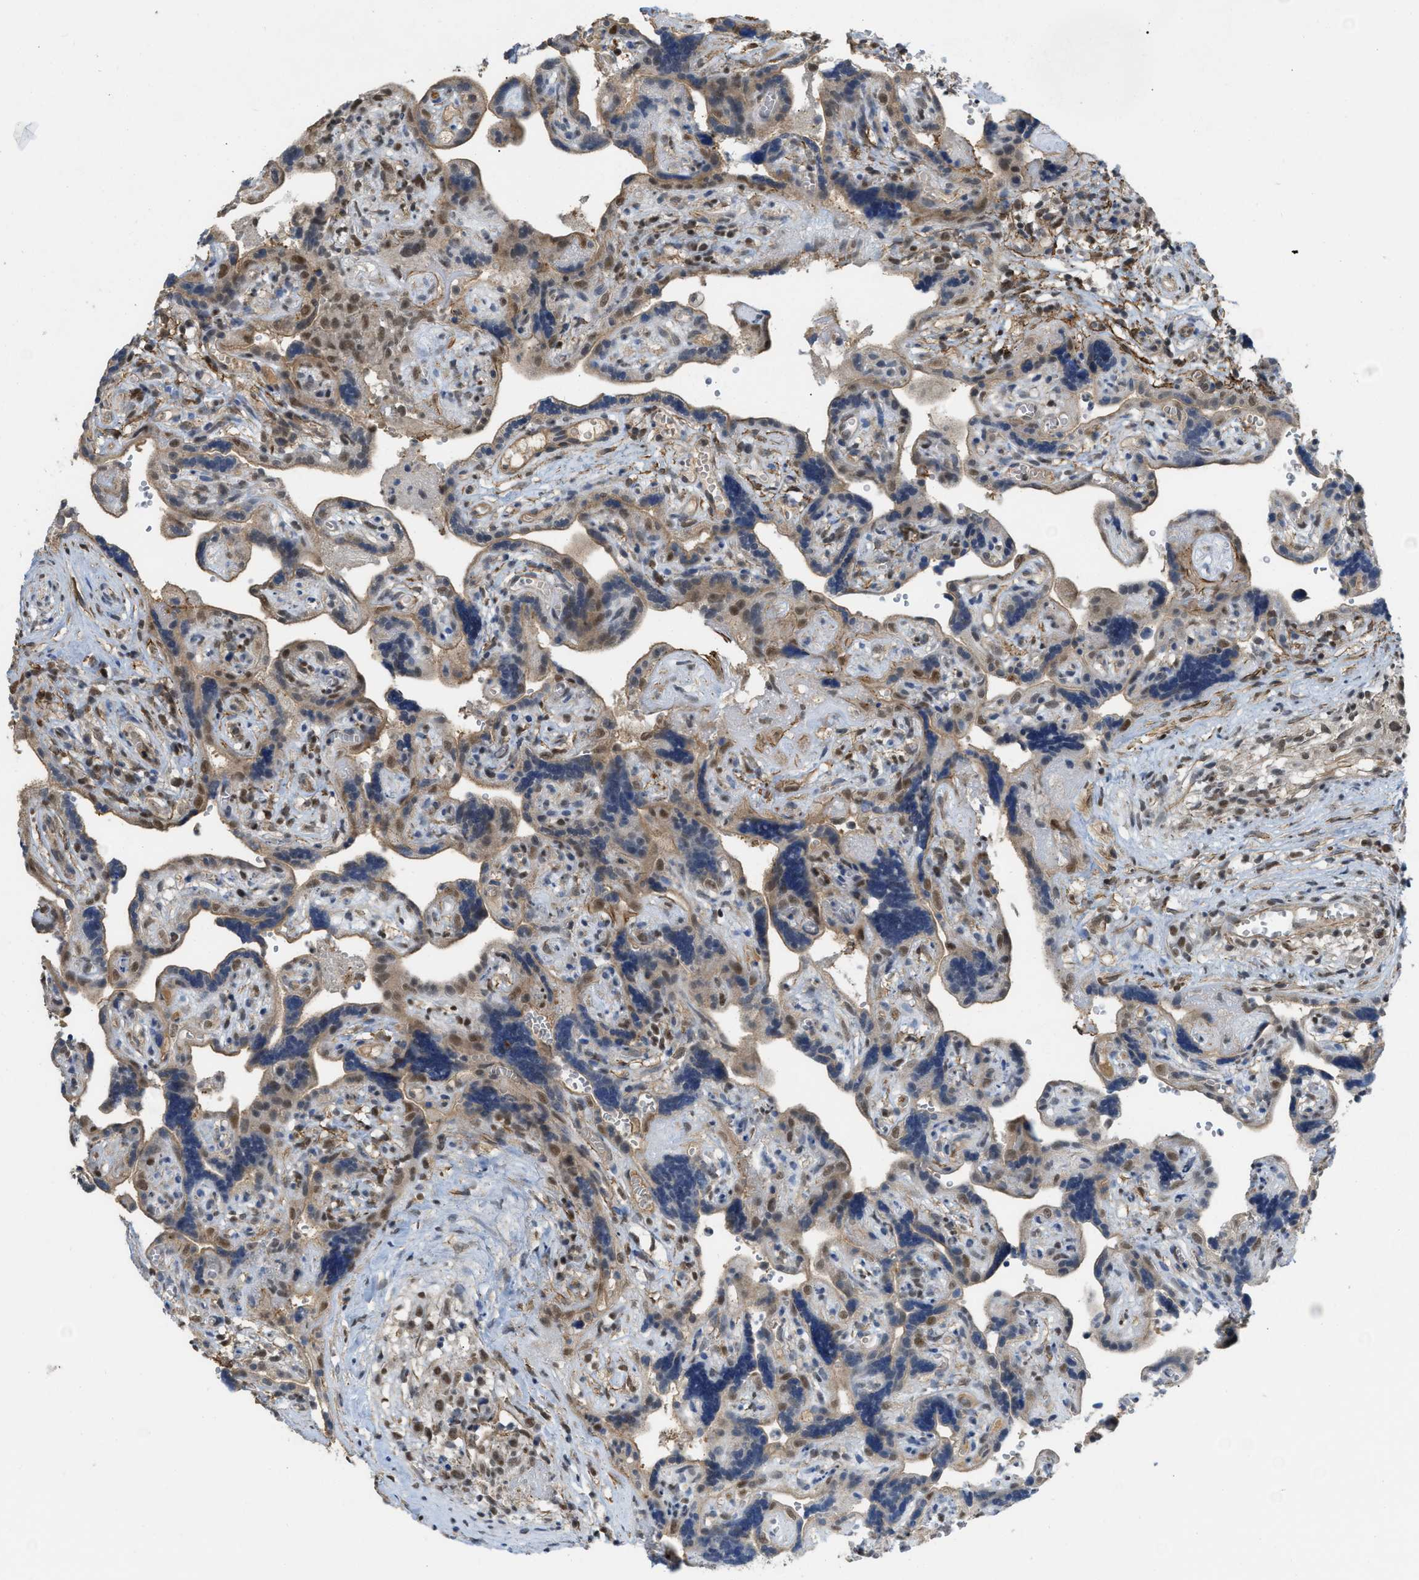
{"staining": {"intensity": "moderate", "quantity": ">75%", "location": "cytoplasmic/membranous,nuclear"}, "tissue": "placenta", "cell_type": "Decidual cells", "image_type": "normal", "snomed": [{"axis": "morphology", "description": "Normal tissue, NOS"}, {"axis": "topography", "description": "Placenta"}], "caption": "A micrograph of human placenta stained for a protein displays moderate cytoplasmic/membranous,nuclear brown staining in decidual cells. (Stains: DAB (3,3'-diaminobenzidine) in brown, nuclei in blue, Microscopy: brightfield microscopy at high magnification).", "gene": "NAPEPLD", "patient": {"sex": "female", "age": 30}}